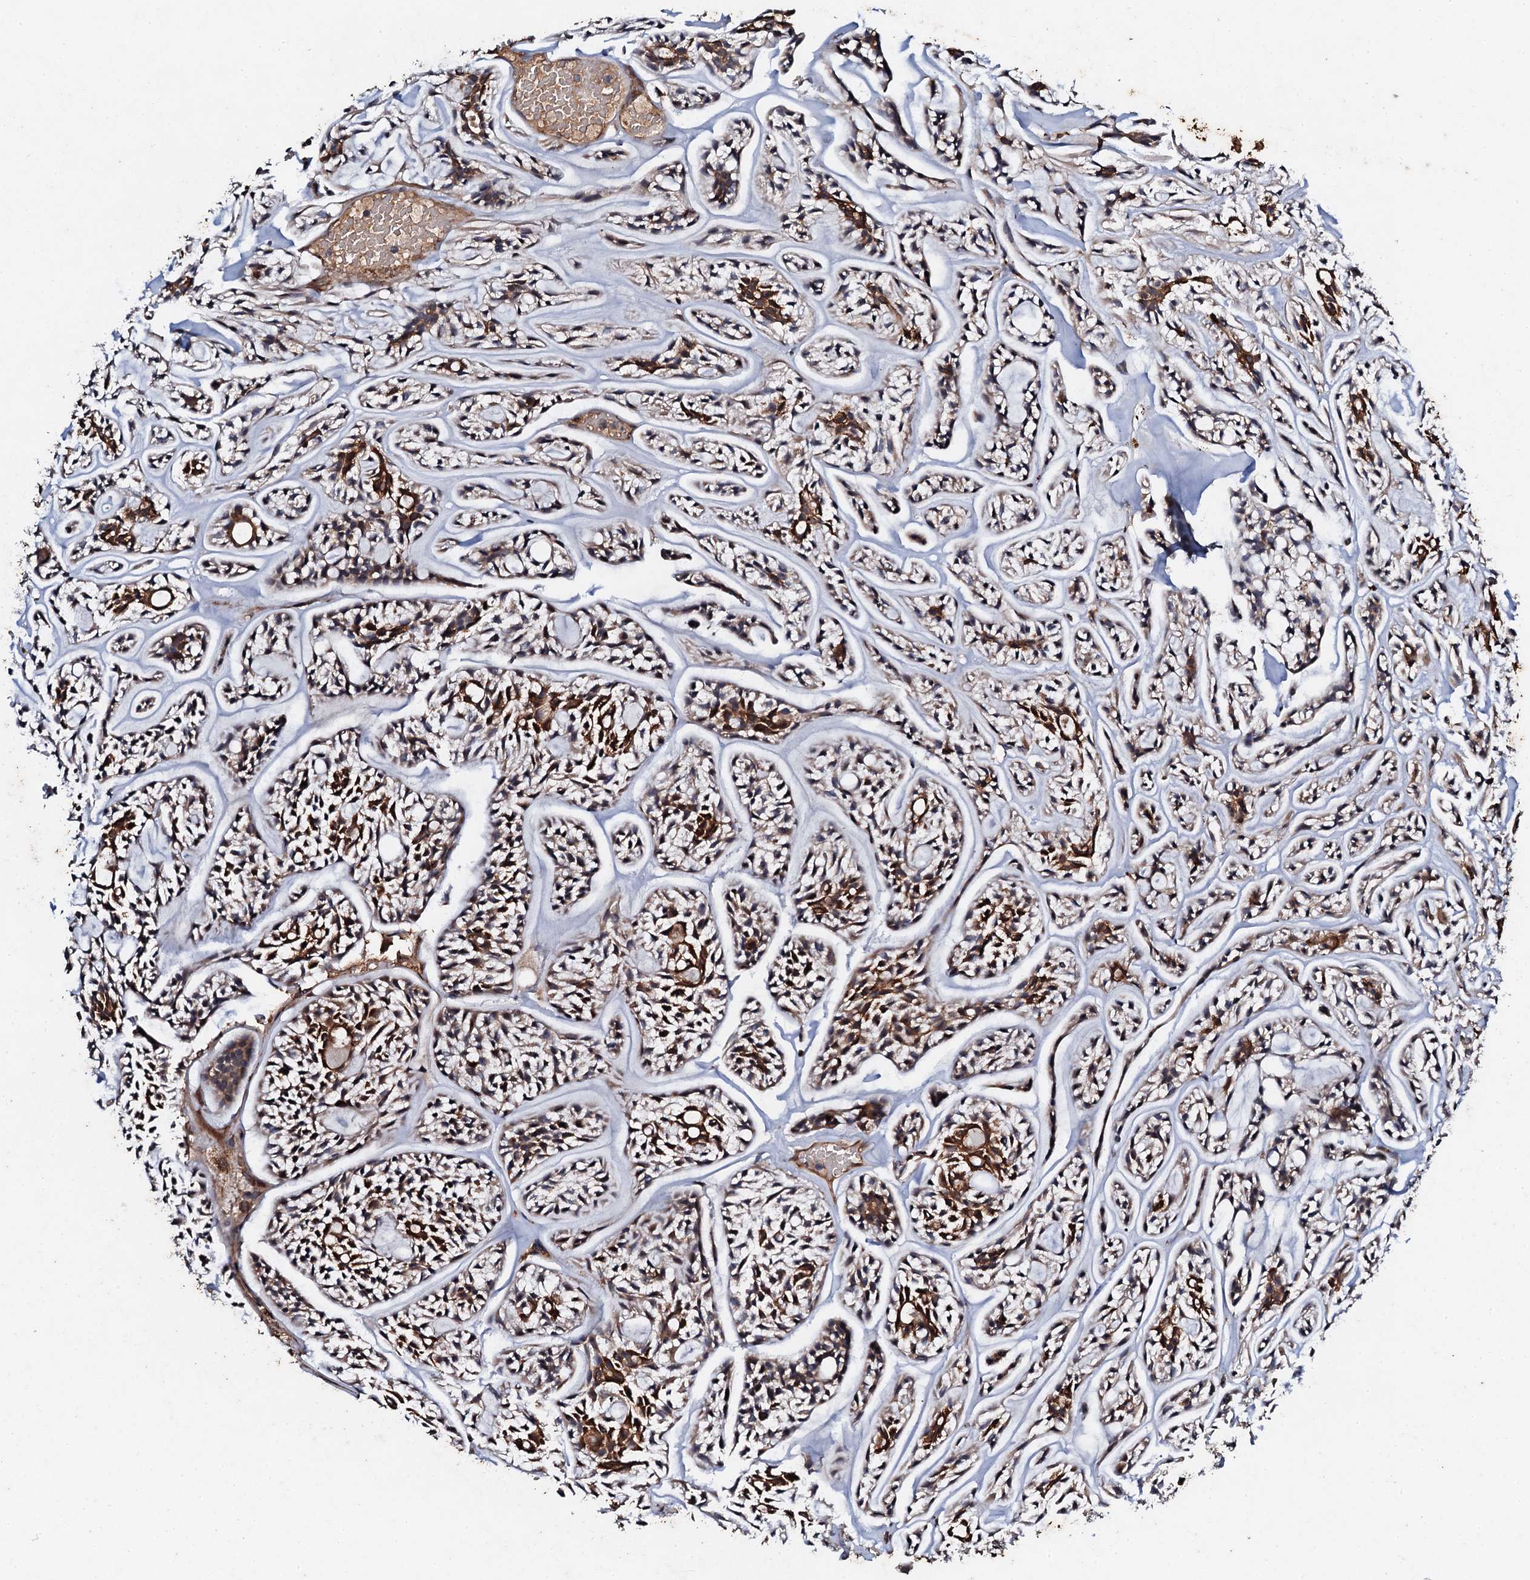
{"staining": {"intensity": "moderate", "quantity": ">75%", "location": "cytoplasmic/membranous"}, "tissue": "head and neck cancer", "cell_type": "Tumor cells", "image_type": "cancer", "snomed": [{"axis": "morphology", "description": "Adenocarcinoma, NOS"}, {"axis": "topography", "description": "Salivary gland"}, {"axis": "topography", "description": "Head-Neck"}], "caption": "This micrograph reveals head and neck adenocarcinoma stained with IHC to label a protein in brown. The cytoplasmic/membranous of tumor cells show moderate positivity for the protein. Nuclei are counter-stained blue.", "gene": "ADAMTS10", "patient": {"sex": "male", "age": 55}}